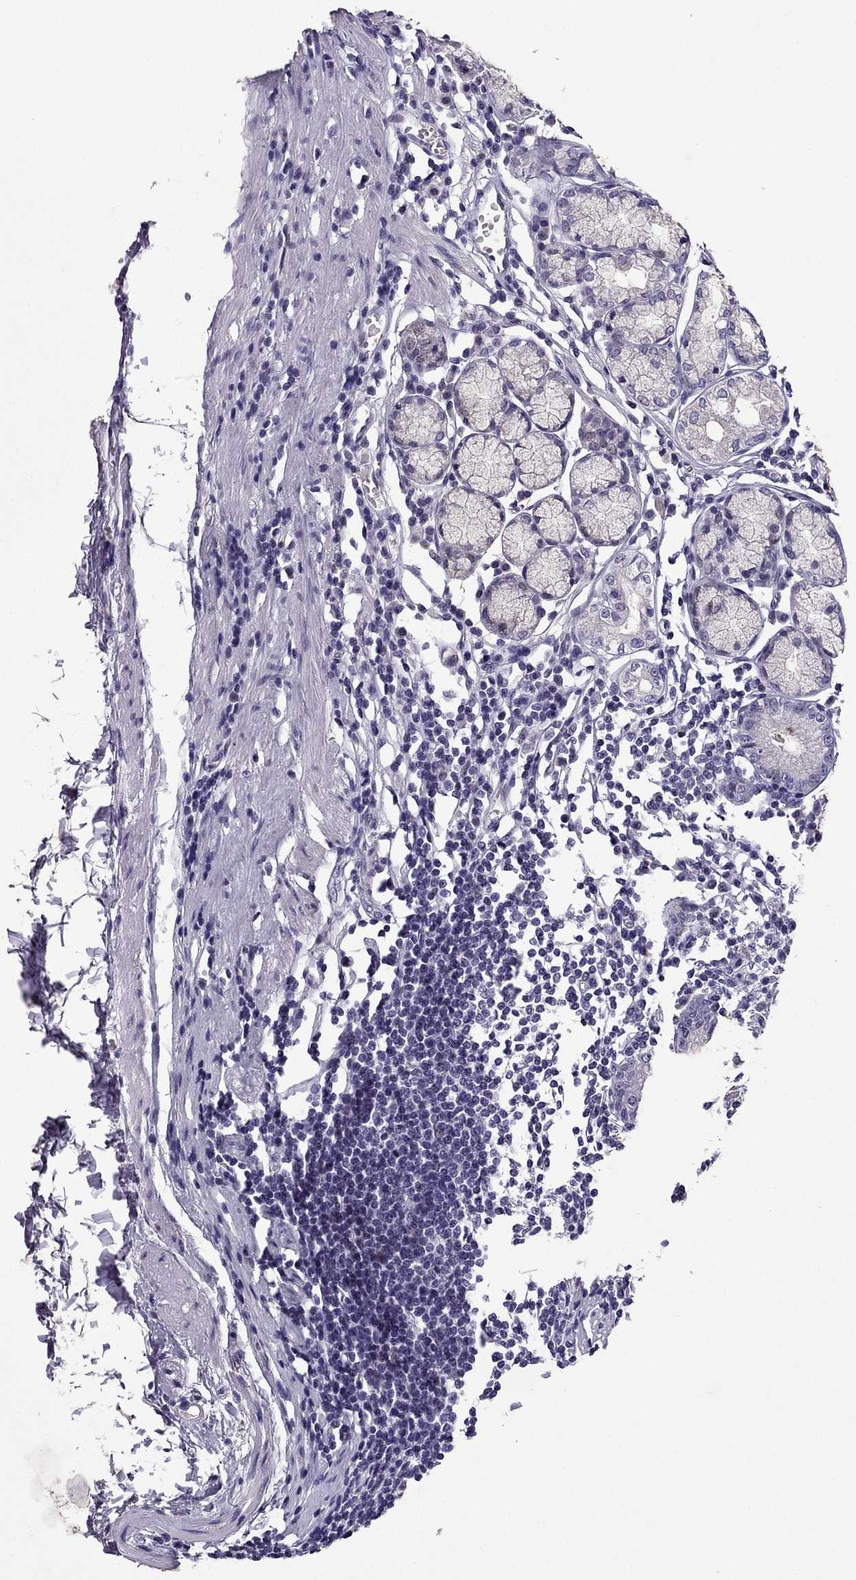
{"staining": {"intensity": "negative", "quantity": "none", "location": "none"}, "tissue": "stomach", "cell_type": "Glandular cells", "image_type": "normal", "snomed": [{"axis": "morphology", "description": "Normal tissue, NOS"}, {"axis": "topography", "description": "Stomach"}], "caption": "IHC of benign stomach reveals no expression in glandular cells.", "gene": "TTN", "patient": {"sex": "male", "age": 55}}